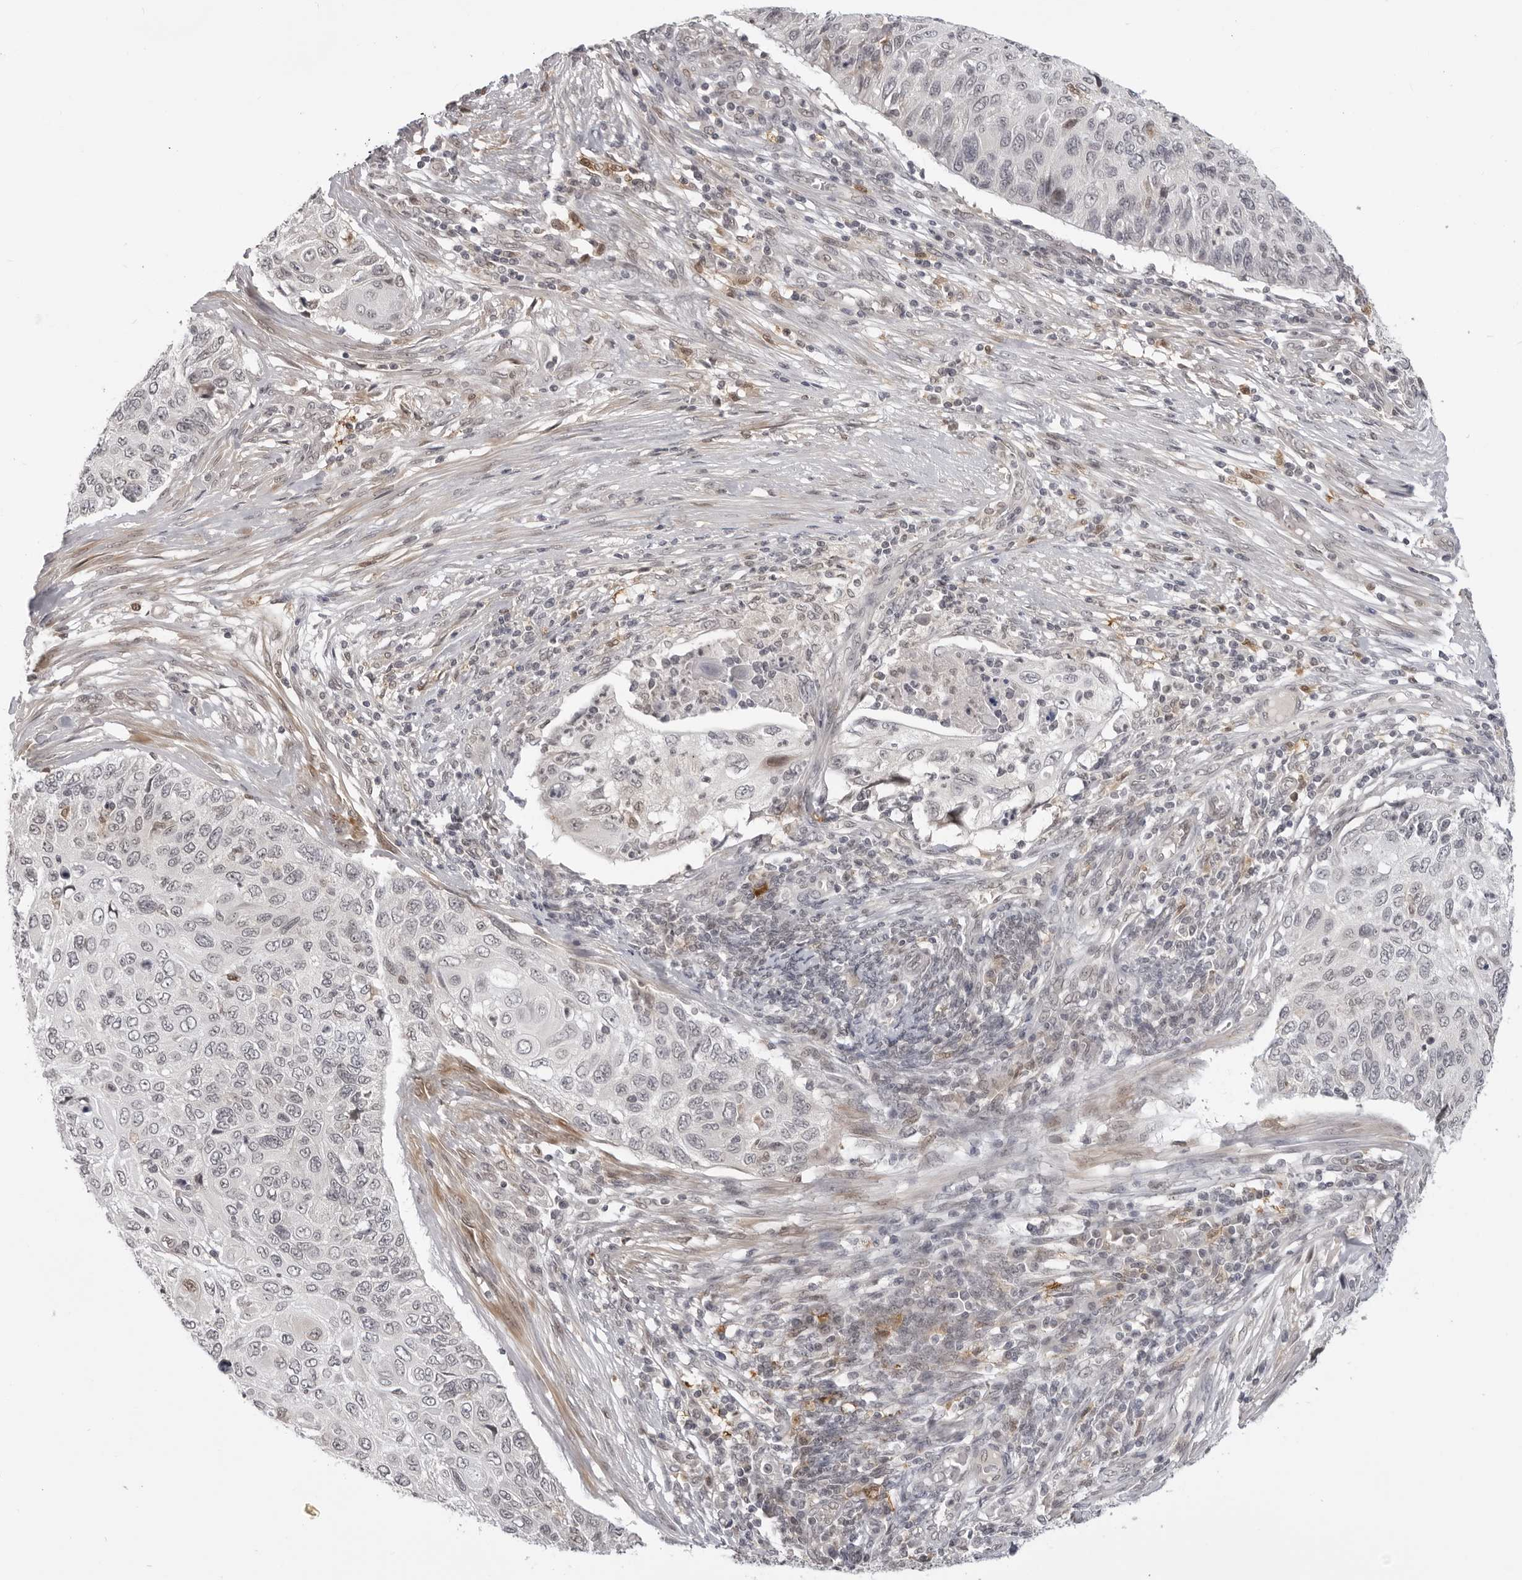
{"staining": {"intensity": "weak", "quantity": "<25%", "location": "nuclear"}, "tissue": "cervical cancer", "cell_type": "Tumor cells", "image_type": "cancer", "snomed": [{"axis": "morphology", "description": "Squamous cell carcinoma, NOS"}, {"axis": "topography", "description": "Cervix"}], "caption": "Tumor cells show no significant staining in squamous cell carcinoma (cervical).", "gene": "SRGAP2", "patient": {"sex": "female", "age": 70}}